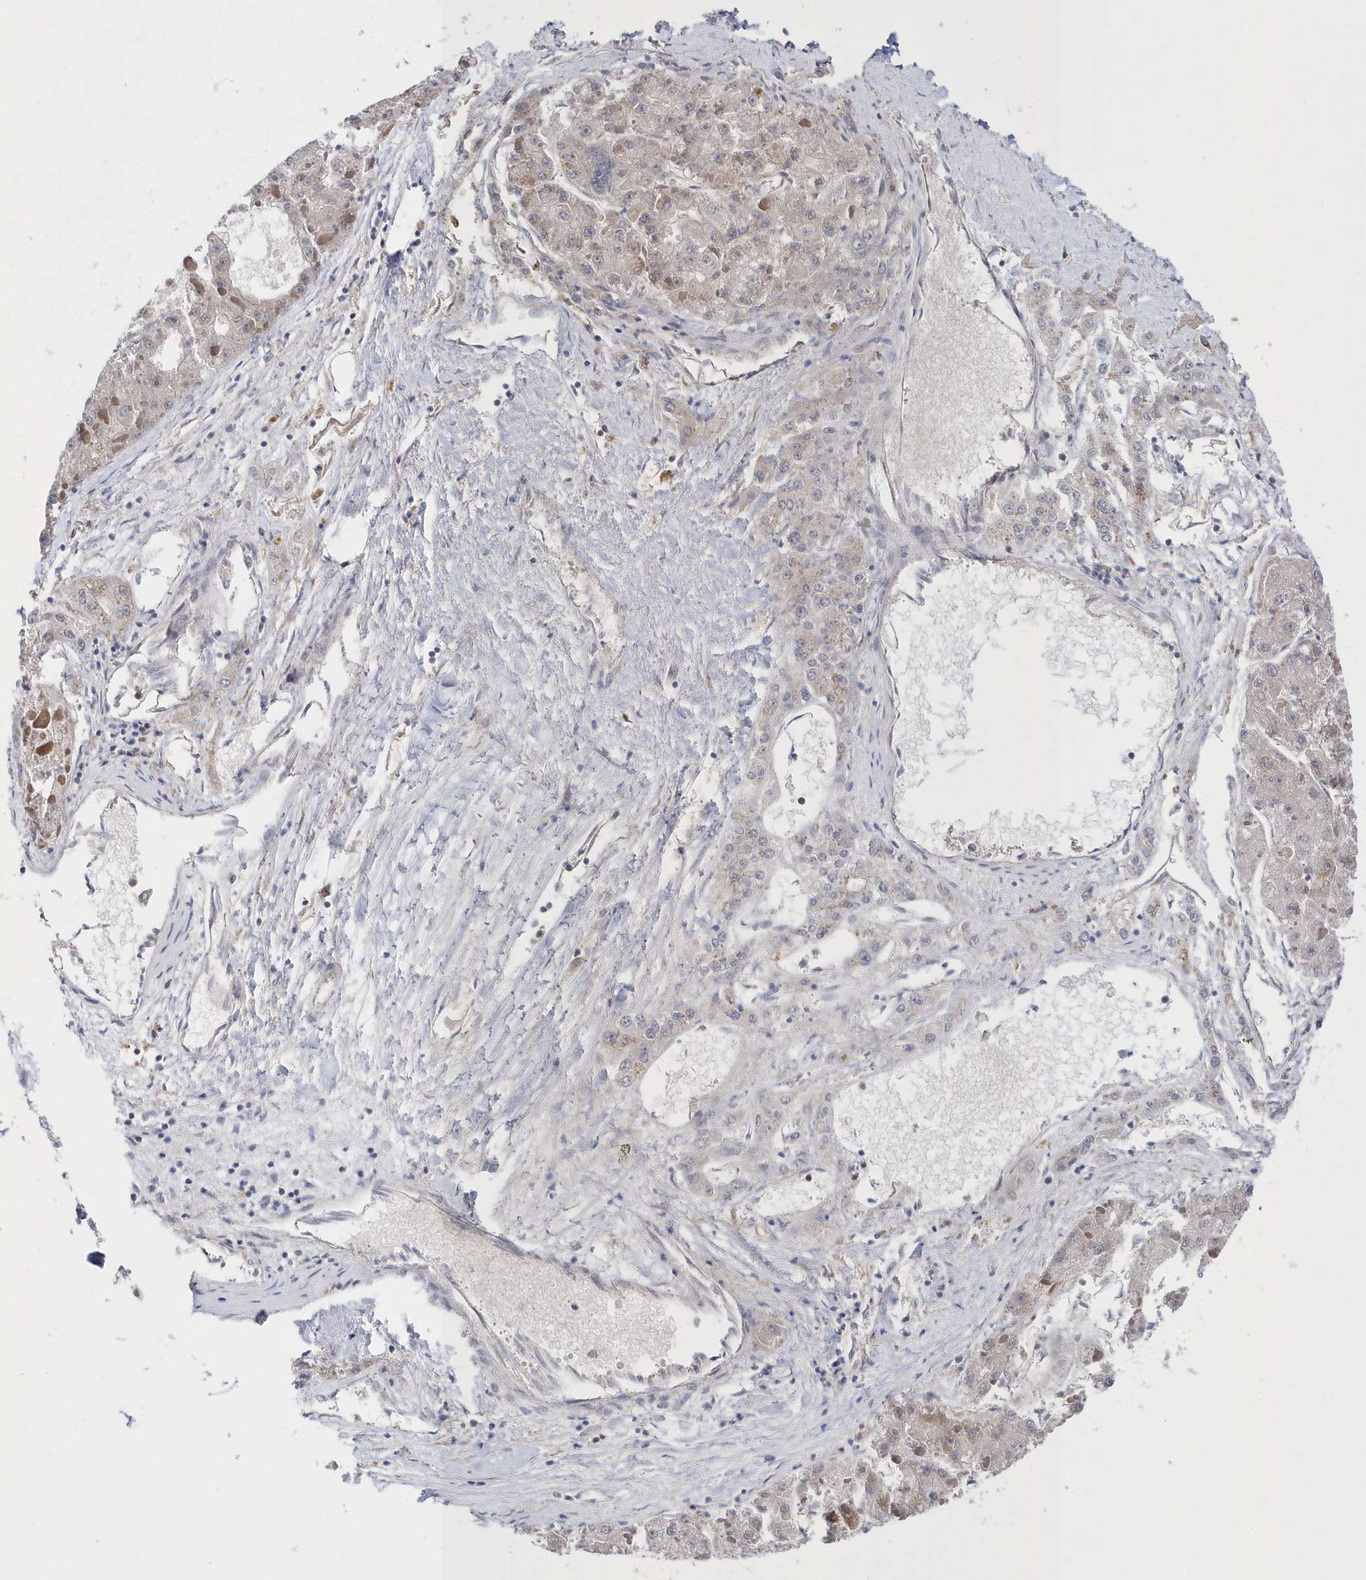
{"staining": {"intensity": "negative", "quantity": "none", "location": "none"}, "tissue": "liver cancer", "cell_type": "Tumor cells", "image_type": "cancer", "snomed": [{"axis": "morphology", "description": "Carcinoma, Hepatocellular, NOS"}, {"axis": "topography", "description": "Liver"}], "caption": "Protein analysis of liver hepatocellular carcinoma displays no significant positivity in tumor cells.", "gene": "SPATA5", "patient": {"sex": "female", "age": 73}}